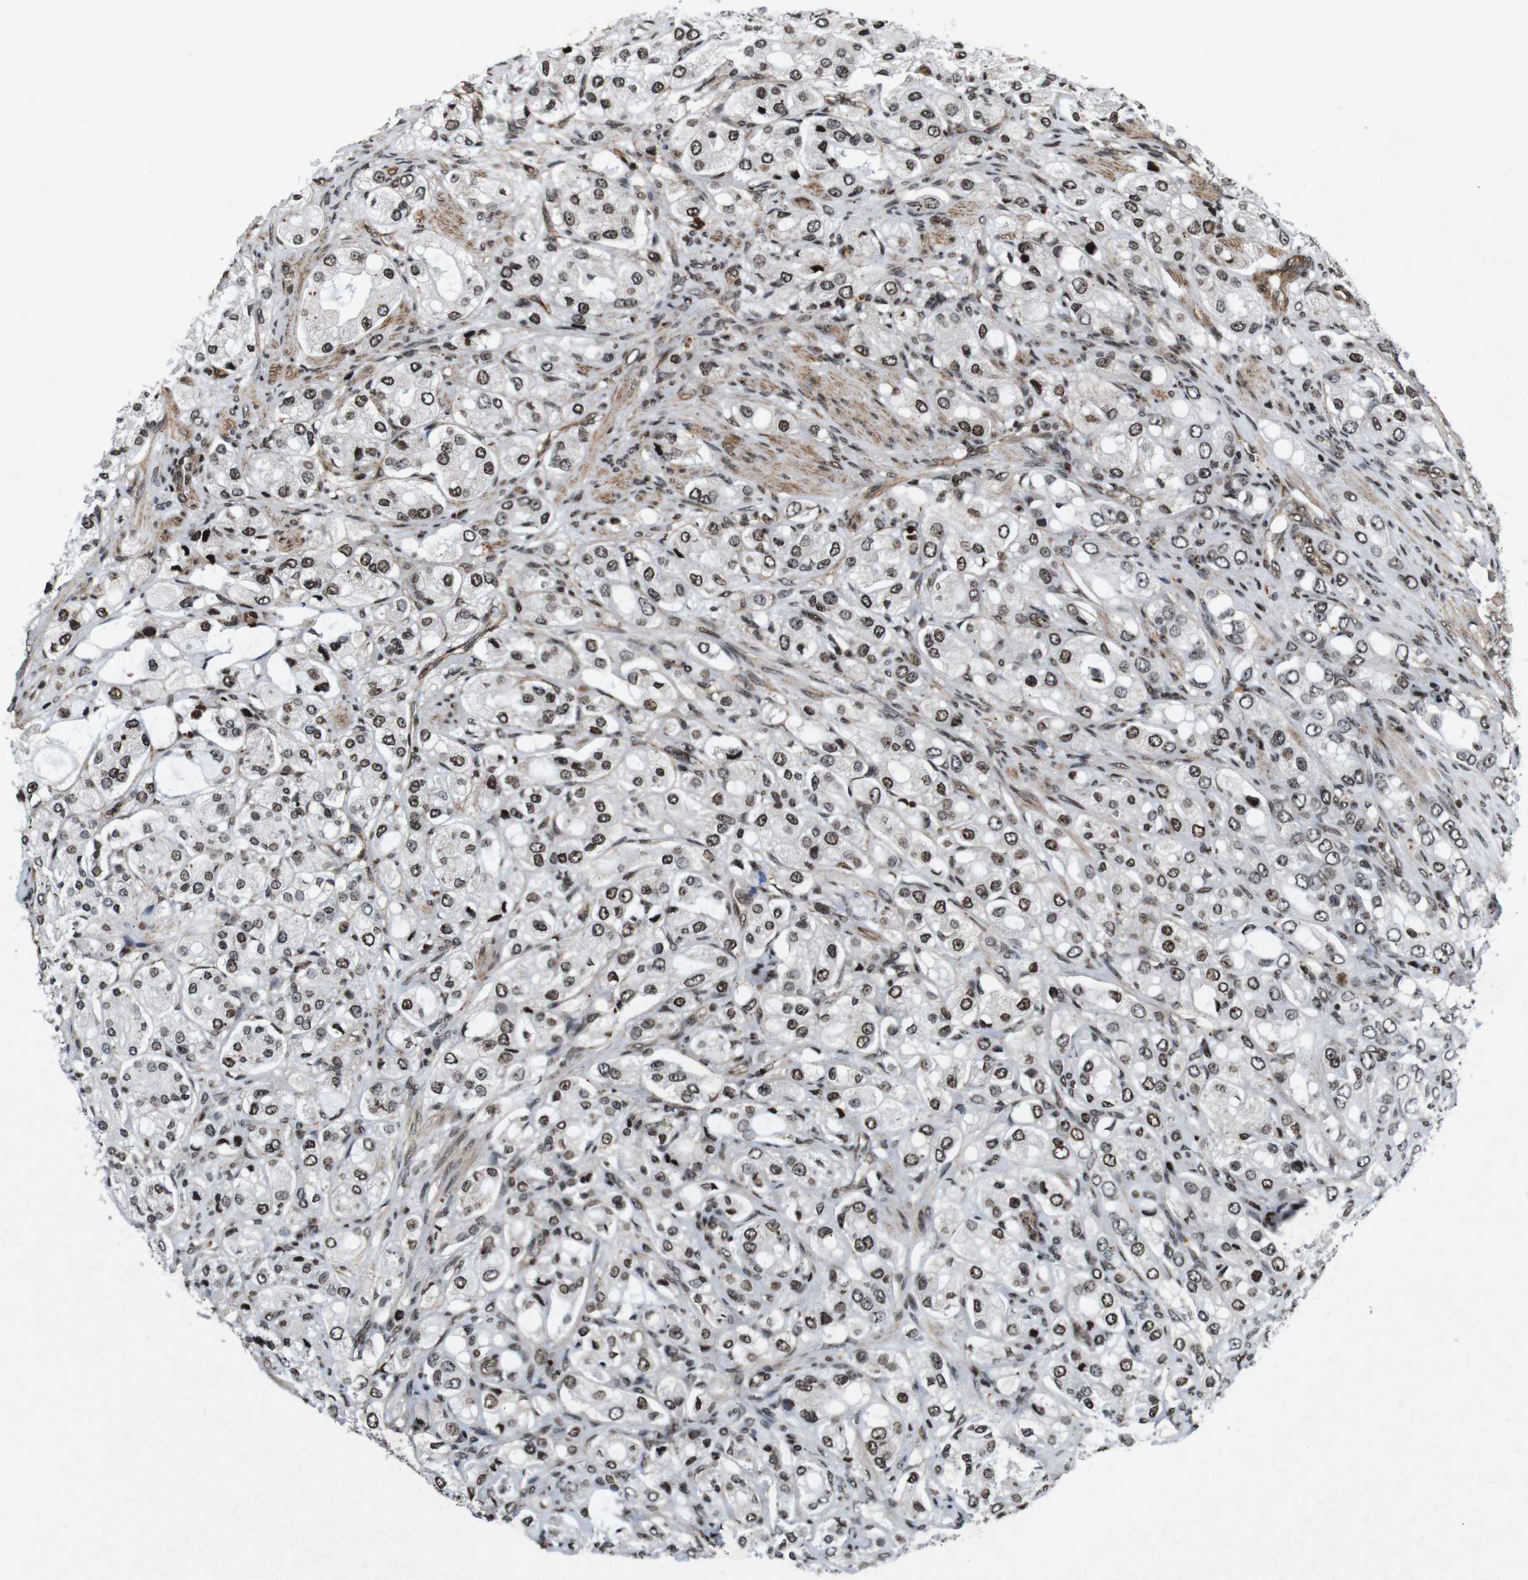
{"staining": {"intensity": "moderate", "quantity": ">75%", "location": "nuclear"}, "tissue": "prostate cancer", "cell_type": "Tumor cells", "image_type": "cancer", "snomed": [{"axis": "morphology", "description": "Adenocarcinoma, High grade"}, {"axis": "topography", "description": "Prostate"}], "caption": "Adenocarcinoma (high-grade) (prostate) was stained to show a protein in brown. There is medium levels of moderate nuclear positivity in about >75% of tumor cells.", "gene": "MAGEH1", "patient": {"sex": "male", "age": 65}}